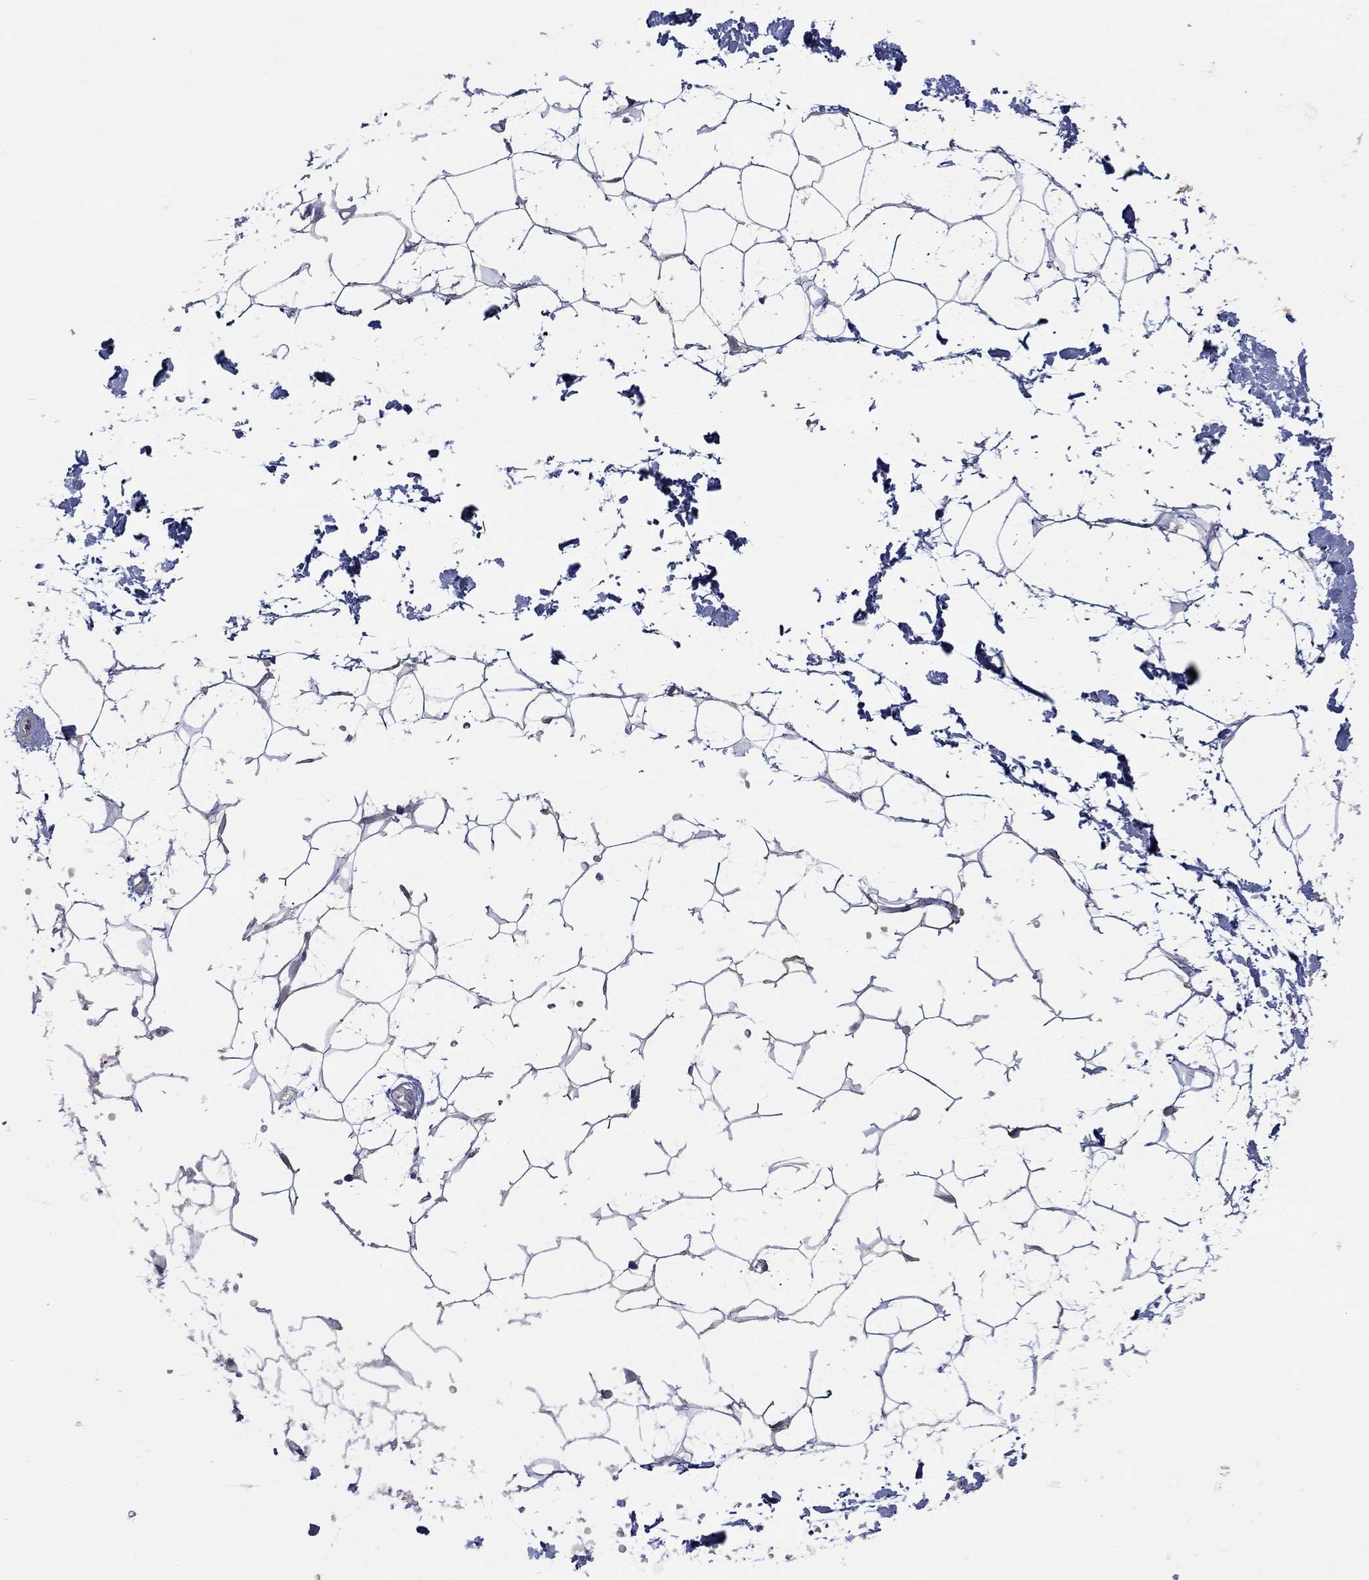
{"staining": {"intensity": "negative", "quantity": "none", "location": "none"}, "tissue": "adipose tissue", "cell_type": "Adipocytes", "image_type": "normal", "snomed": [{"axis": "morphology", "description": "Normal tissue, NOS"}, {"axis": "topography", "description": "Skin"}, {"axis": "topography", "description": "Peripheral nerve tissue"}], "caption": "The photomicrograph exhibits no staining of adipocytes in unremarkable adipose tissue. (DAB immunohistochemistry (IHC), high magnification).", "gene": "RNF114", "patient": {"sex": "female", "age": 56}}